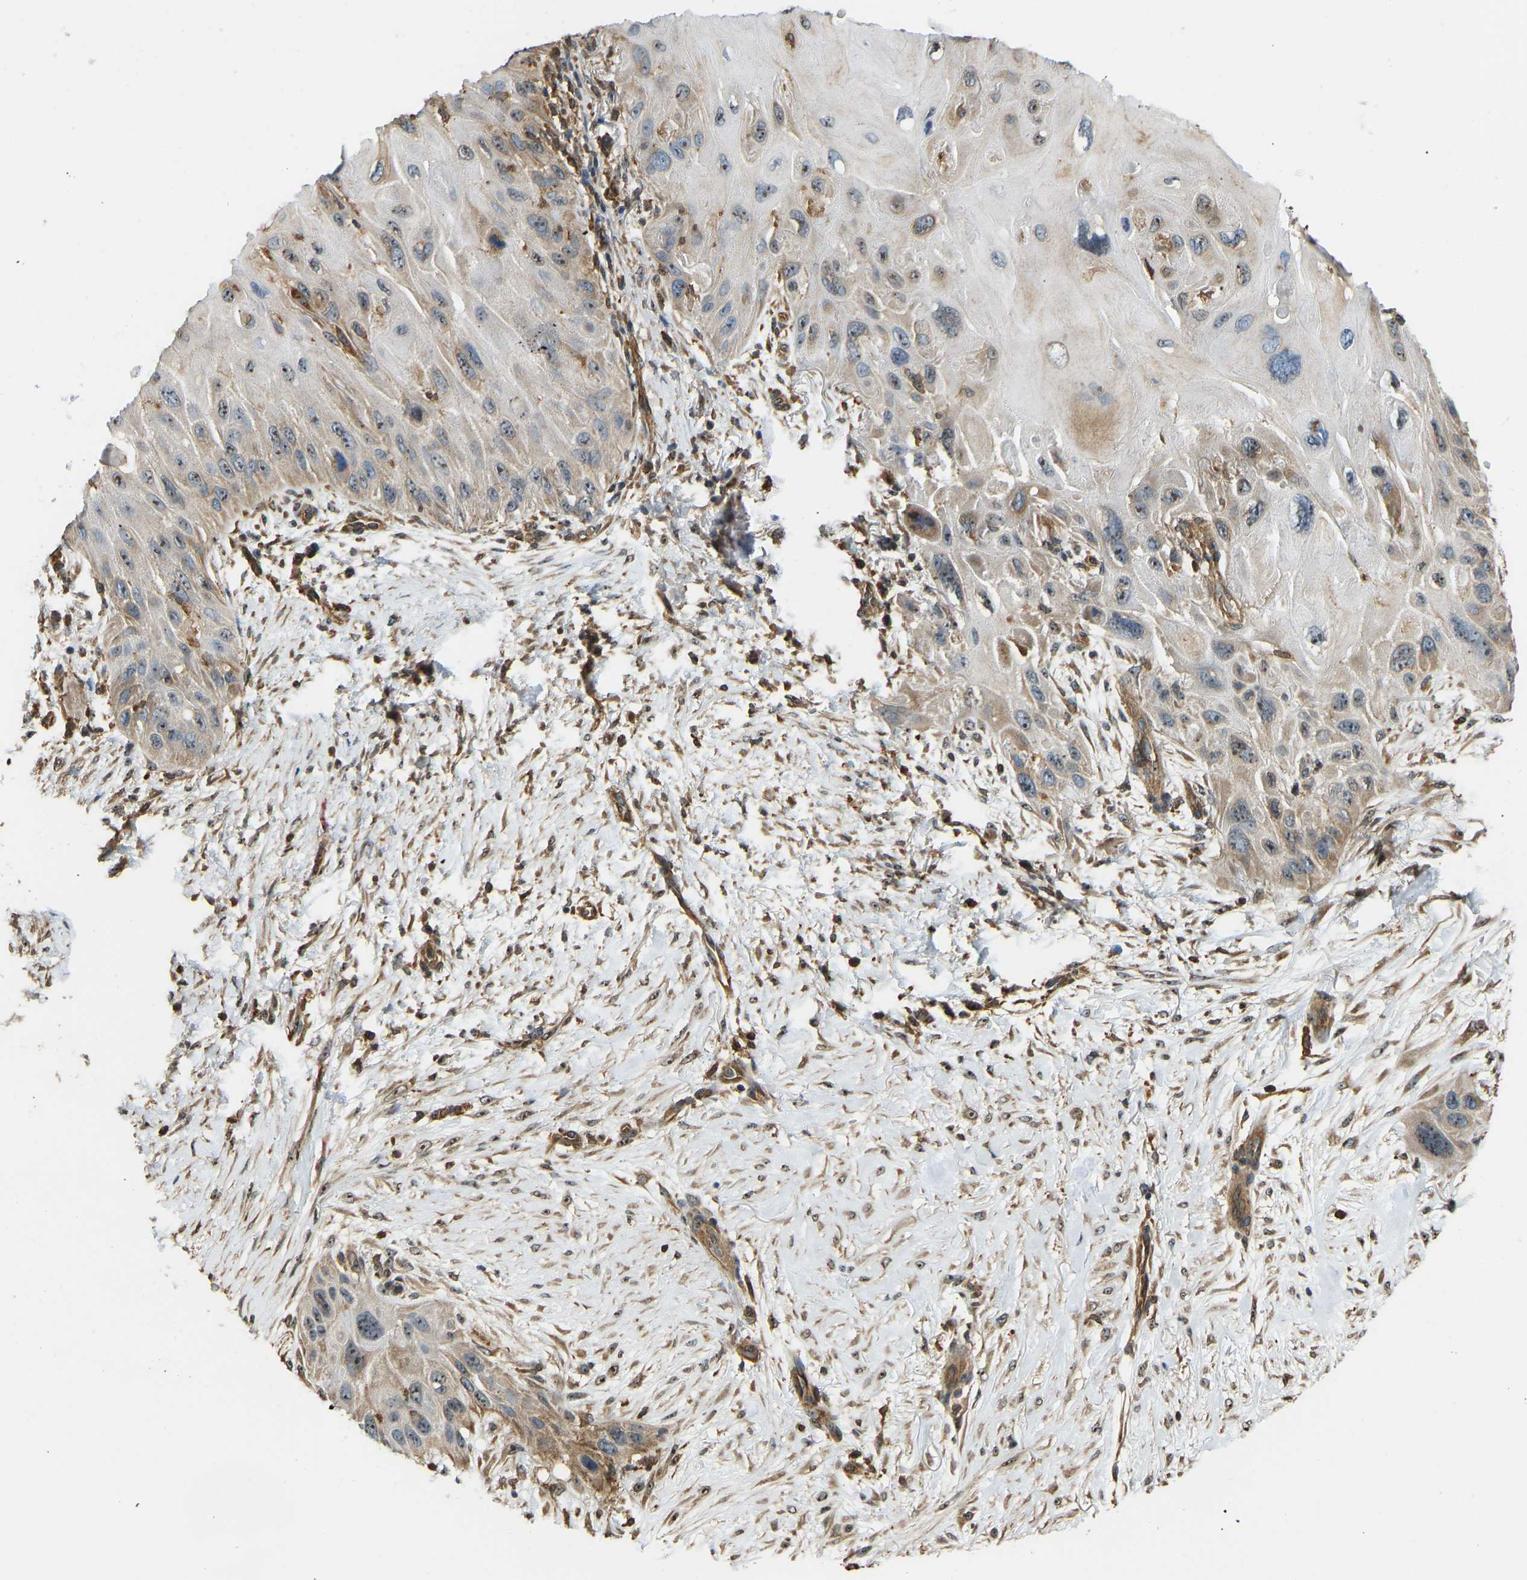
{"staining": {"intensity": "moderate", "quantity": ">75%", "location": "cytoplasmic/membranous,nuclear"}, "tissue": "skin cancer", "cell_type": "Tumor cells", "image_type": "cancer", "snomed": [{"axis": "morphology", "description": "Squamous cell carcinoma, NOS"}, {"axis": "topography", "description": "Skin"}], "caption": "A histopathology image of skin cancer stained for a protein demonstrates moderate cytoplasmic/membranous and nuclear brown staining in tumor cells.", "gene": "OS9", "patient": {"sex": "female", "age": 77}}